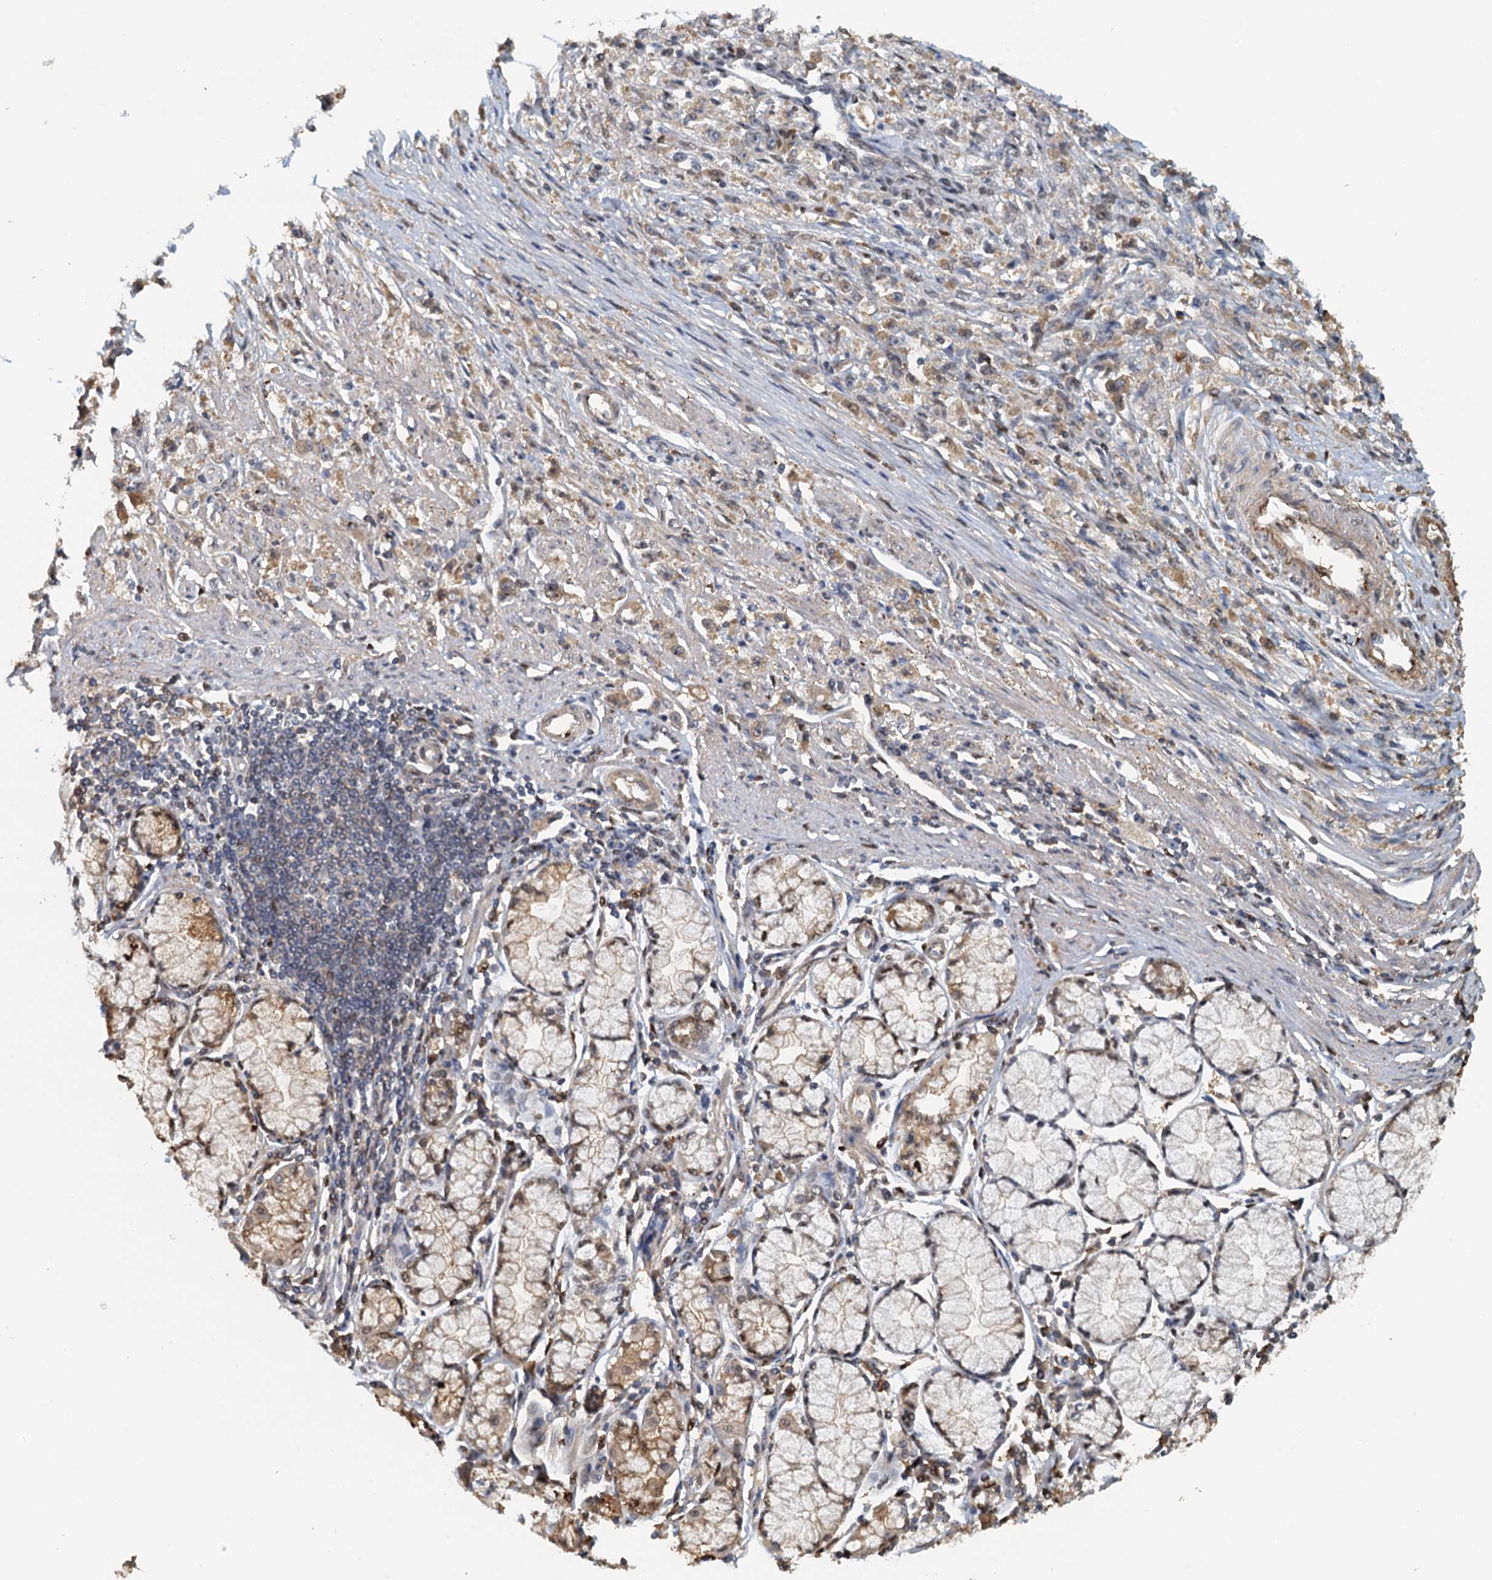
{"staining": {"intensity": "weak", "quantity": "<25%", "location": "cytoplasmic/membranous"}, "tissue": "stomach cancer", "cell_type": "Tumor cells", "image_type": "cancer", "snomed": [{"axis": "morphology", "description": "Adenocarcinoma, NOS"}, {"axis": "topography", "description": "Stomach"}], "caption": "DAB (3,3'-diaminobenzidine) immunohistochemical staining of stomach cancer demonstrates no significant staining in tumor cells.", "gene": "UBL7", "patient": {"sex": "female", "age": 59}}